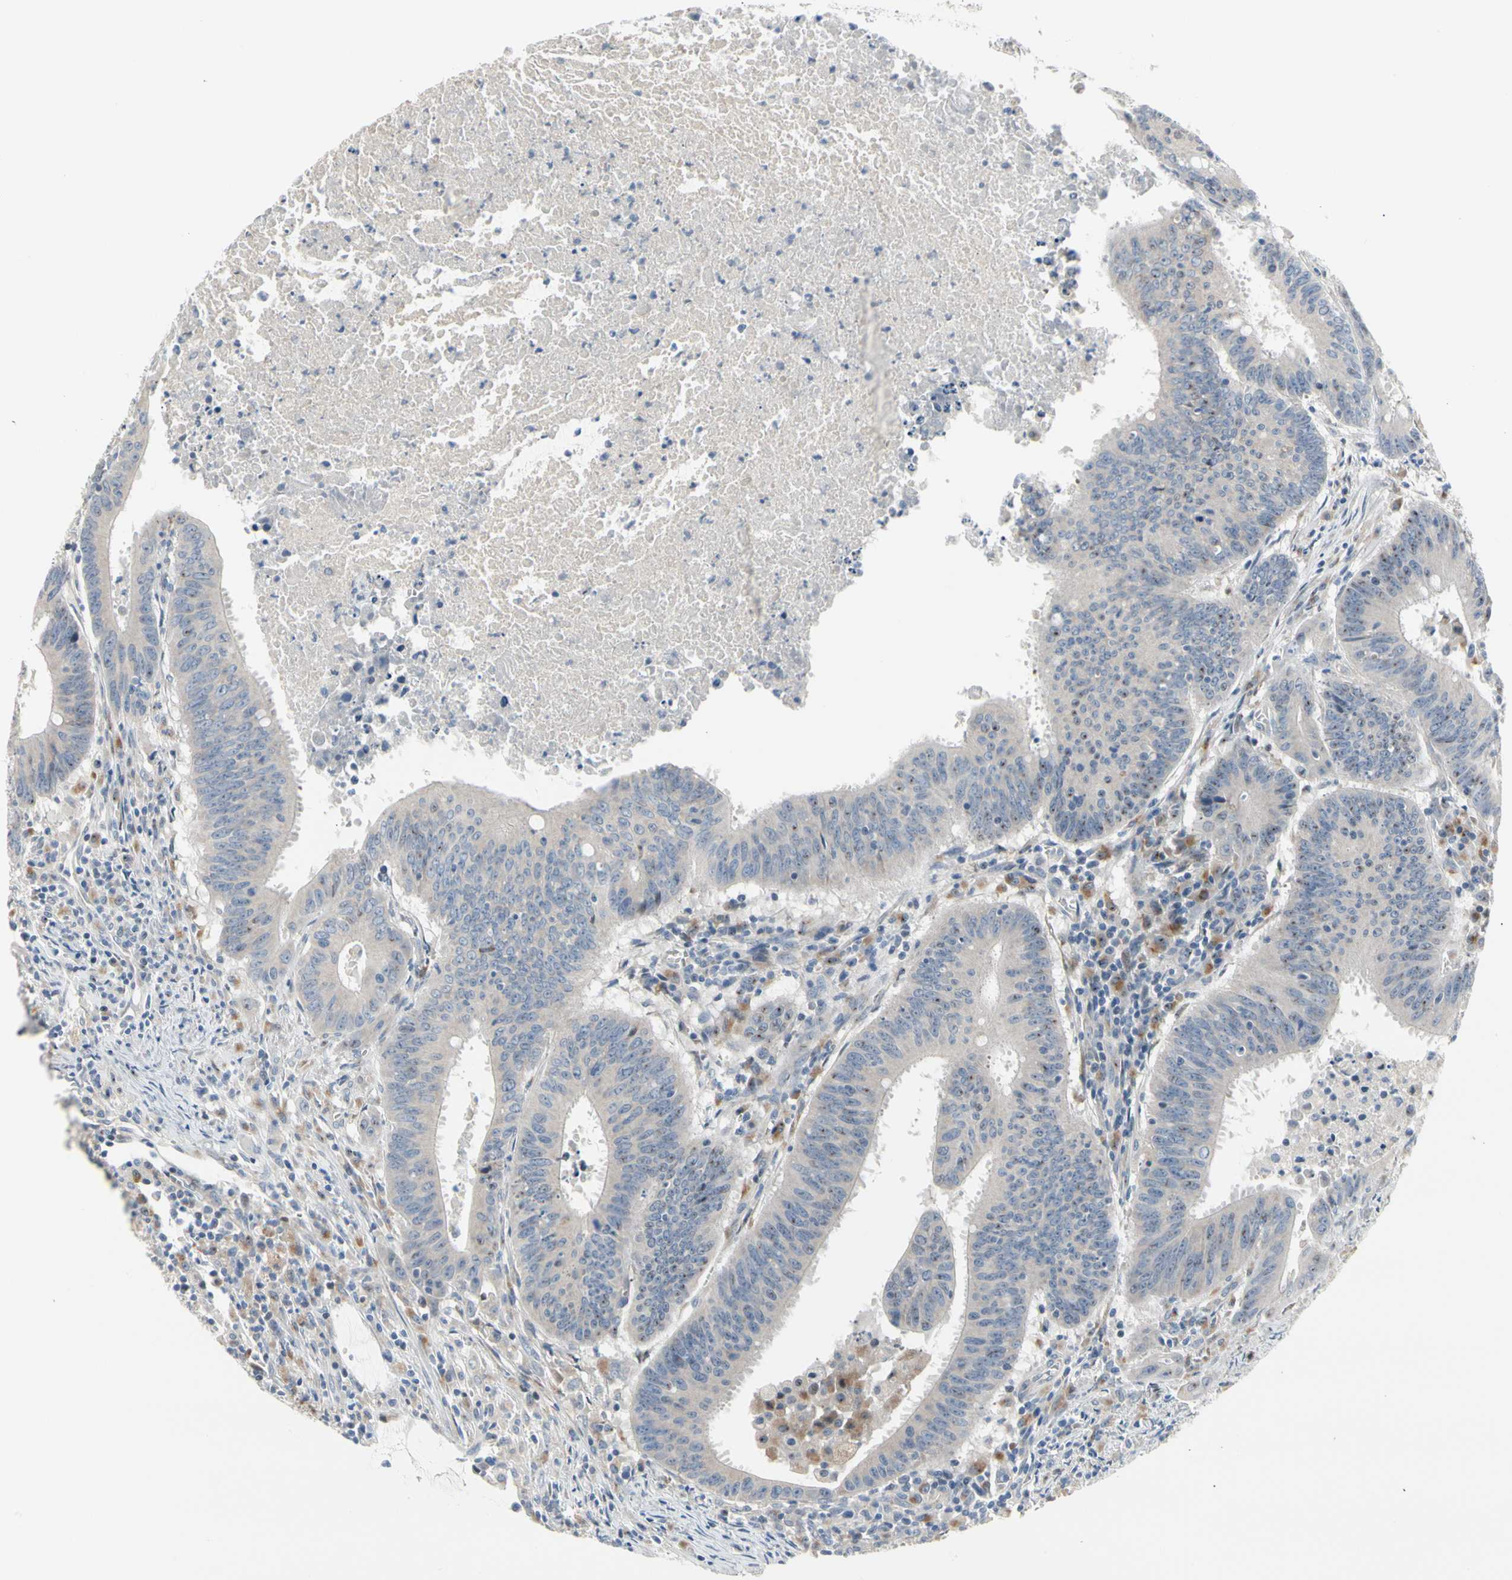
{"staining": {"intensity": "negative", "quantity": "none", "location": "none"}, "tissue": "colorectal cancer", "cell_type": "Tumor cells", "image_type": "cancer", "snomed": [{"axis": "morphology", "description": "Adenocarcinoma, NOS"}, {"axis": "topography", "description": "Colon"}], "caption": "An image of human colorectal cancer is negative for staining in tumor cells. The staining is performed using DAB (3,3'-diaminobenzidine) brown chromogen with nuclei counter-stained in using hematoxylin.", "gene": "NFASC", "patient": {"sex": "male", "age": 45}}